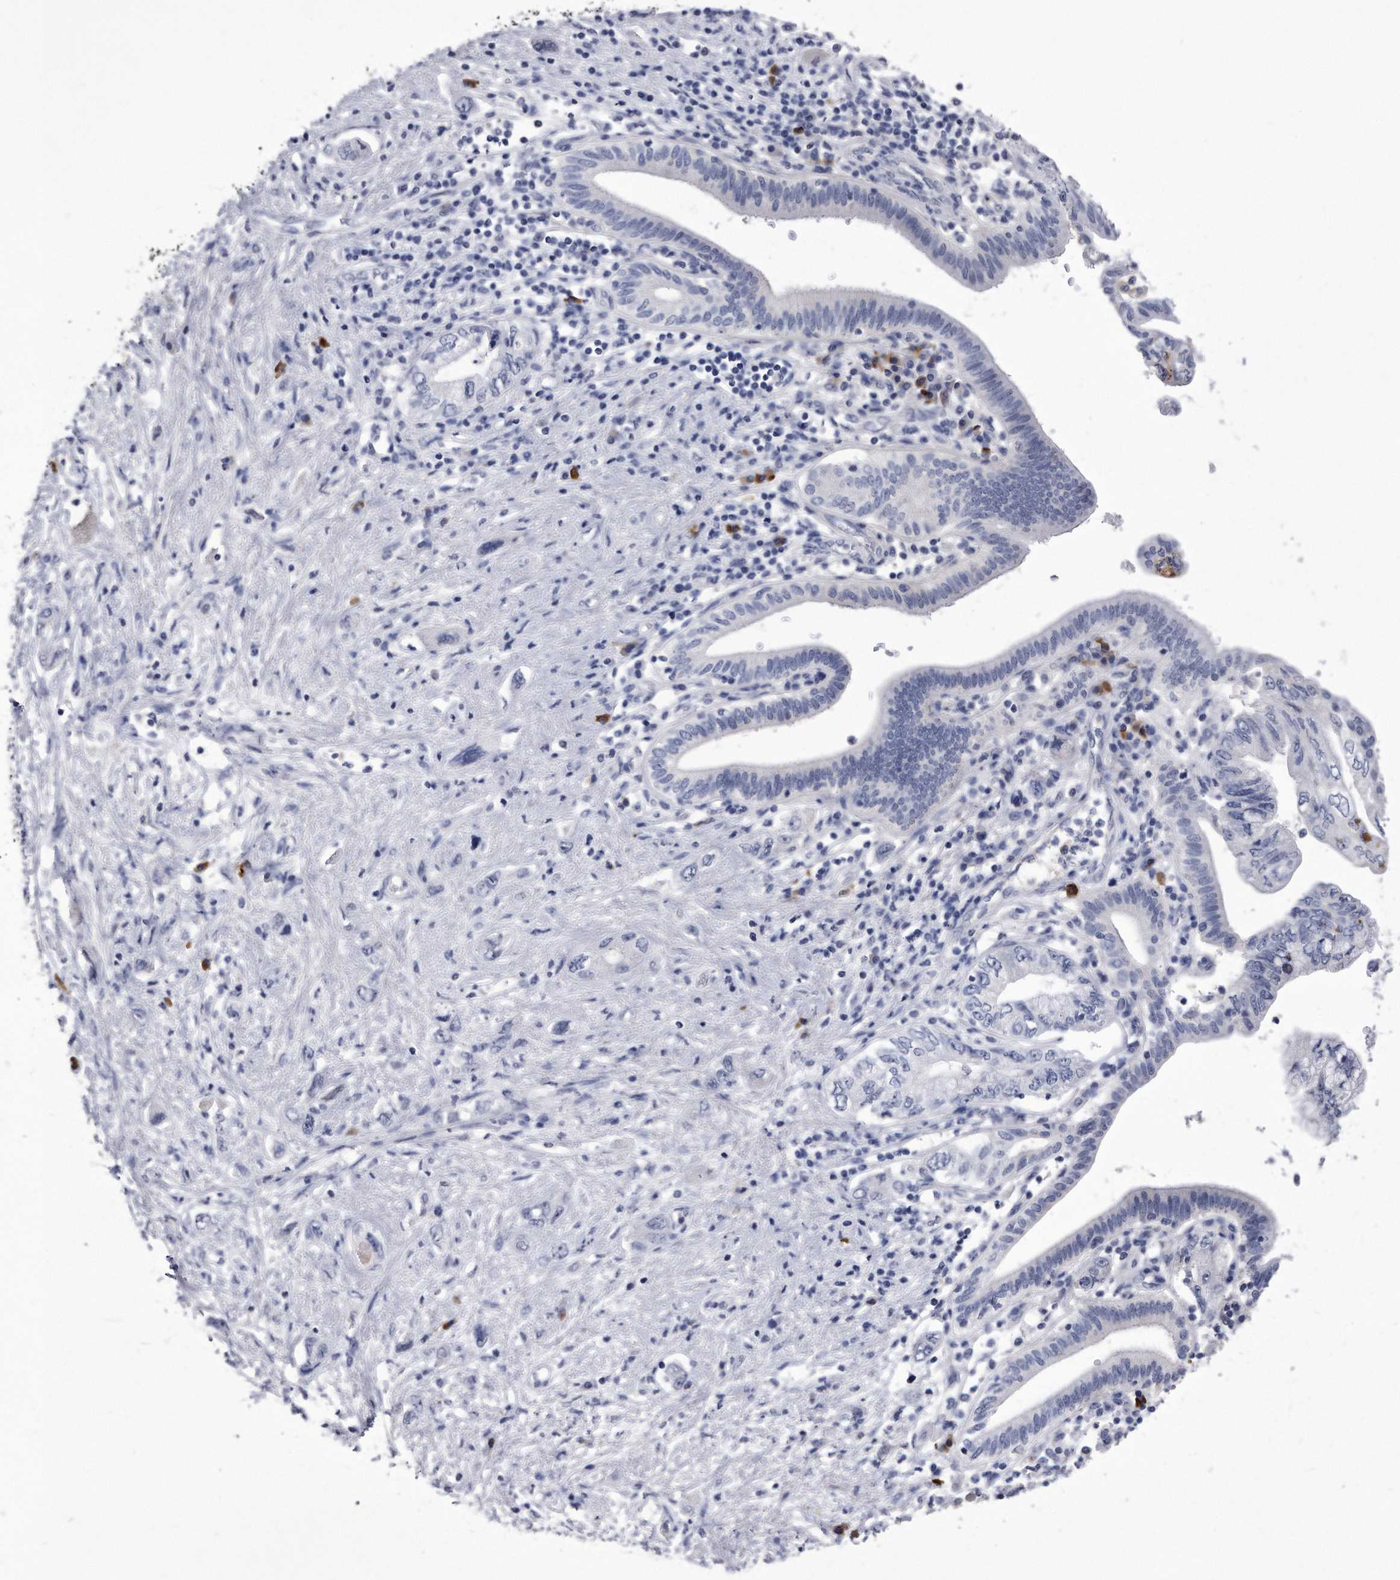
{"staining": {"intensity": "negative", "quantity": "none", "location": "none"}, "tissue": "pancreatic cancer", "cell_type": "Tumor cells", "image_type": "cancer", "snomed": [{"axis": "morphology", "description": "Adenocarcinoma, NOS"}, {"axis": "topography", "description": "Pancreas"}], "caption": "Tumor cells show no significant protein staining in pancreatic cancer.", "gene": "KCTD8", "patient": {"sex": "female", "age": 73}}